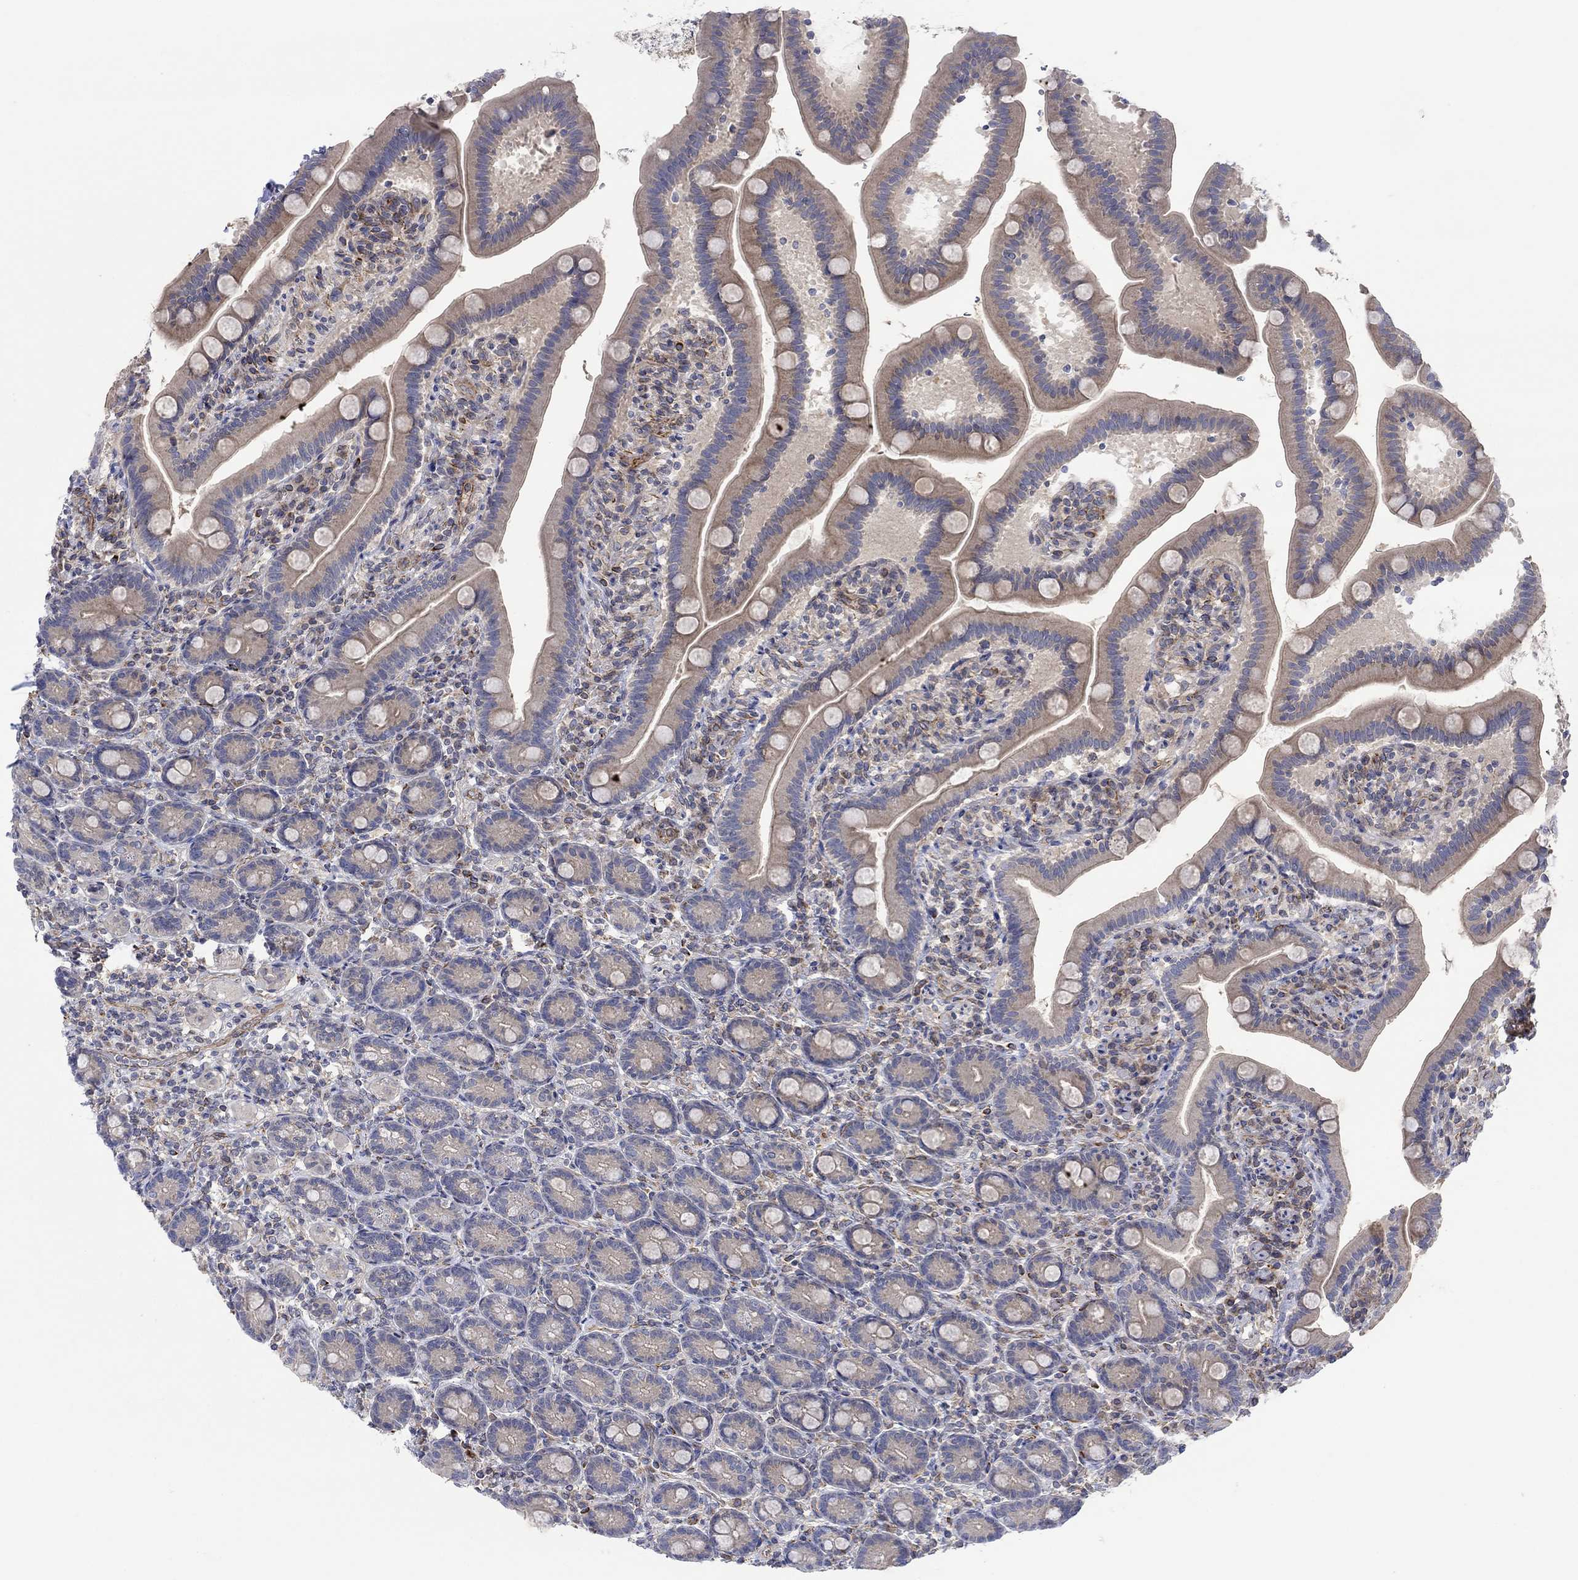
{"staining": {"intensity": "moderate", "quantity": "25%-75%", "location": "cytoplasmic/membranous"}, "tissue": "small intestine", "cell_type": "Glandular cells", "image_type": "normal", "snomed": [{"axis": "morphology", "description": "Normal tissue, NOS"}, {"axis": "topography", "description": "Small intestine"}], "caption": "DAB immunohistochemical staining of unremarkable human small intestine exhibits moderate cytoplasmic/membranous protein positivity in about 25%-75% of glandular cells. The staining was performed using DAB to visualize the protein expression in brown, while the nuclei were stained in blue with hematoxylin (Magnification: 20x).", "gene": "CAMK1D", "patient": {"sex": "male", "age": 66}}